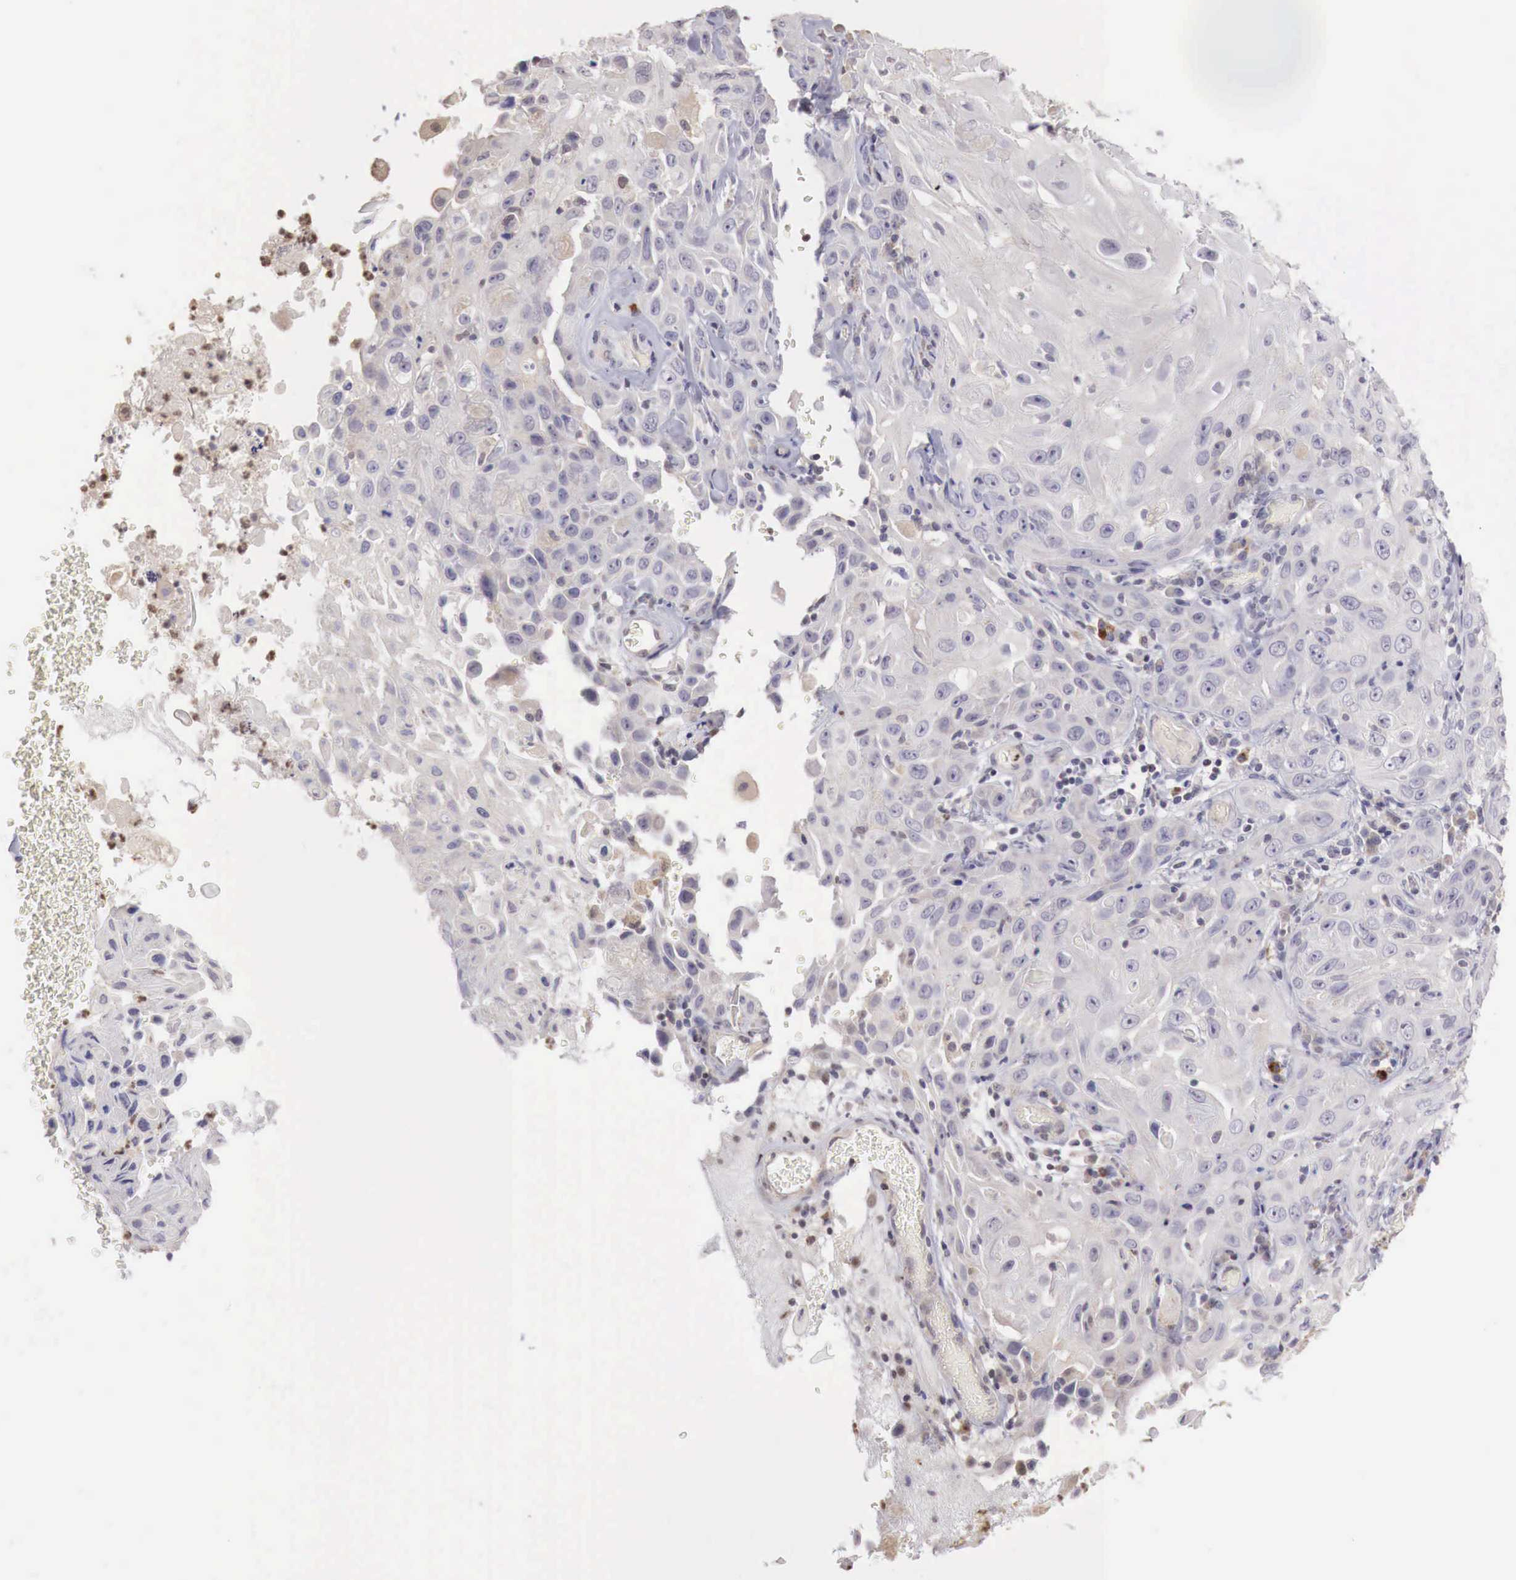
{"staining": {"intensity": "negative", "quantity": "none", "location": "none"}, "tissue": "skin cancer", "cell_type": "Tumor cells", "image_type": "cancer", "snomed": [{"axis": "morphology", "description": "Squamous cell carcinoma, NOS"}, {"axis": "topography", "description": "Skin"}], "caption": "An immunohistochemistry micrograph of skin squamous cell carcinoma is shown. There is no staining in tumor cells of skin squamous cell carcinoma. (DAB immunohistochemistry (IHC) with hematoxylin counter stain).", "gene": "TBC1D9", "patient": {"sex": "male", "age": 84}}